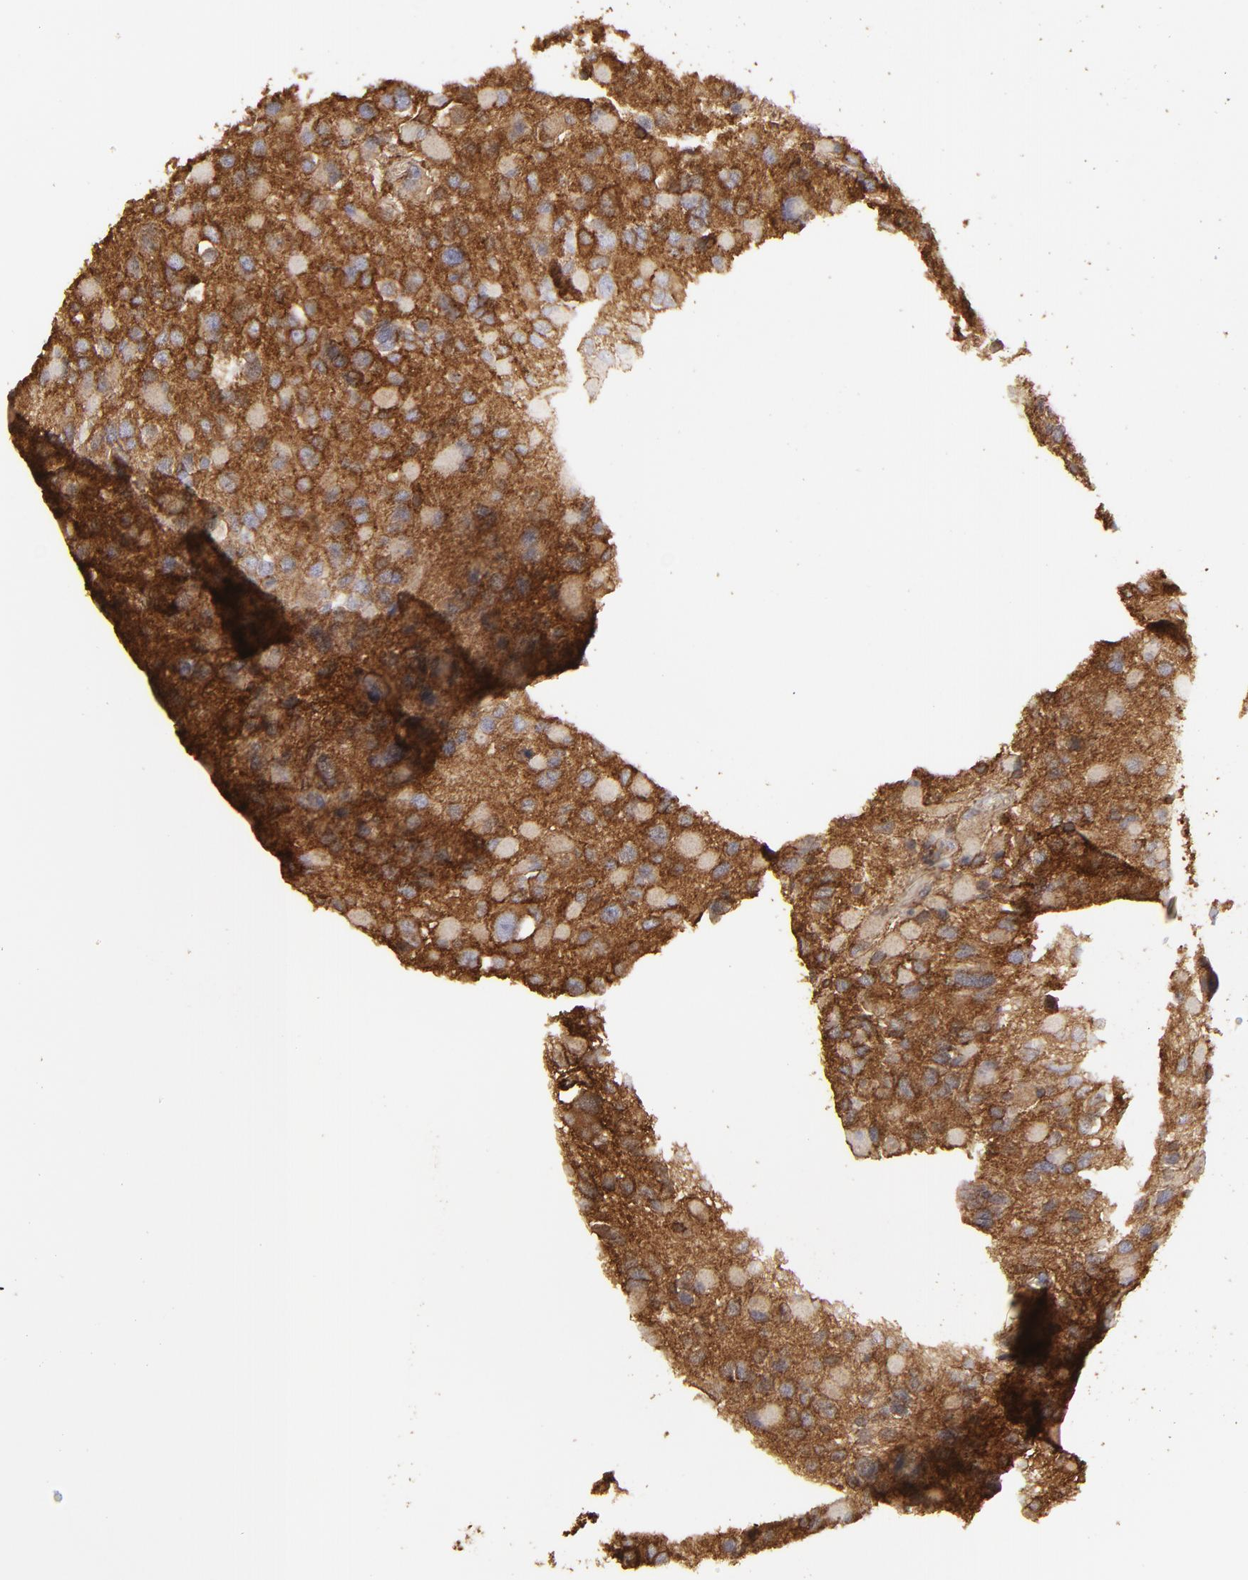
{"staining": {"intensity": "strong", "quantity": ">75%", "location": "cytoplasmic/membranous"}, "tissue": "glioma", "cell_type": "Tumor cells", "image_type": "cancer", "snomed": [{"axis": "morphology", "description": "Glioma, malignant, High grade"}, {"axis": "topography", "description": "Brain"}], "caption": "Immunohistochemical staining of human glioma shows high levels of strong cytoplasmic/membranous expression in about >75% of tumor cells.", "gene": "ACTB", "patient": {"sex": "female", "age": 37}}